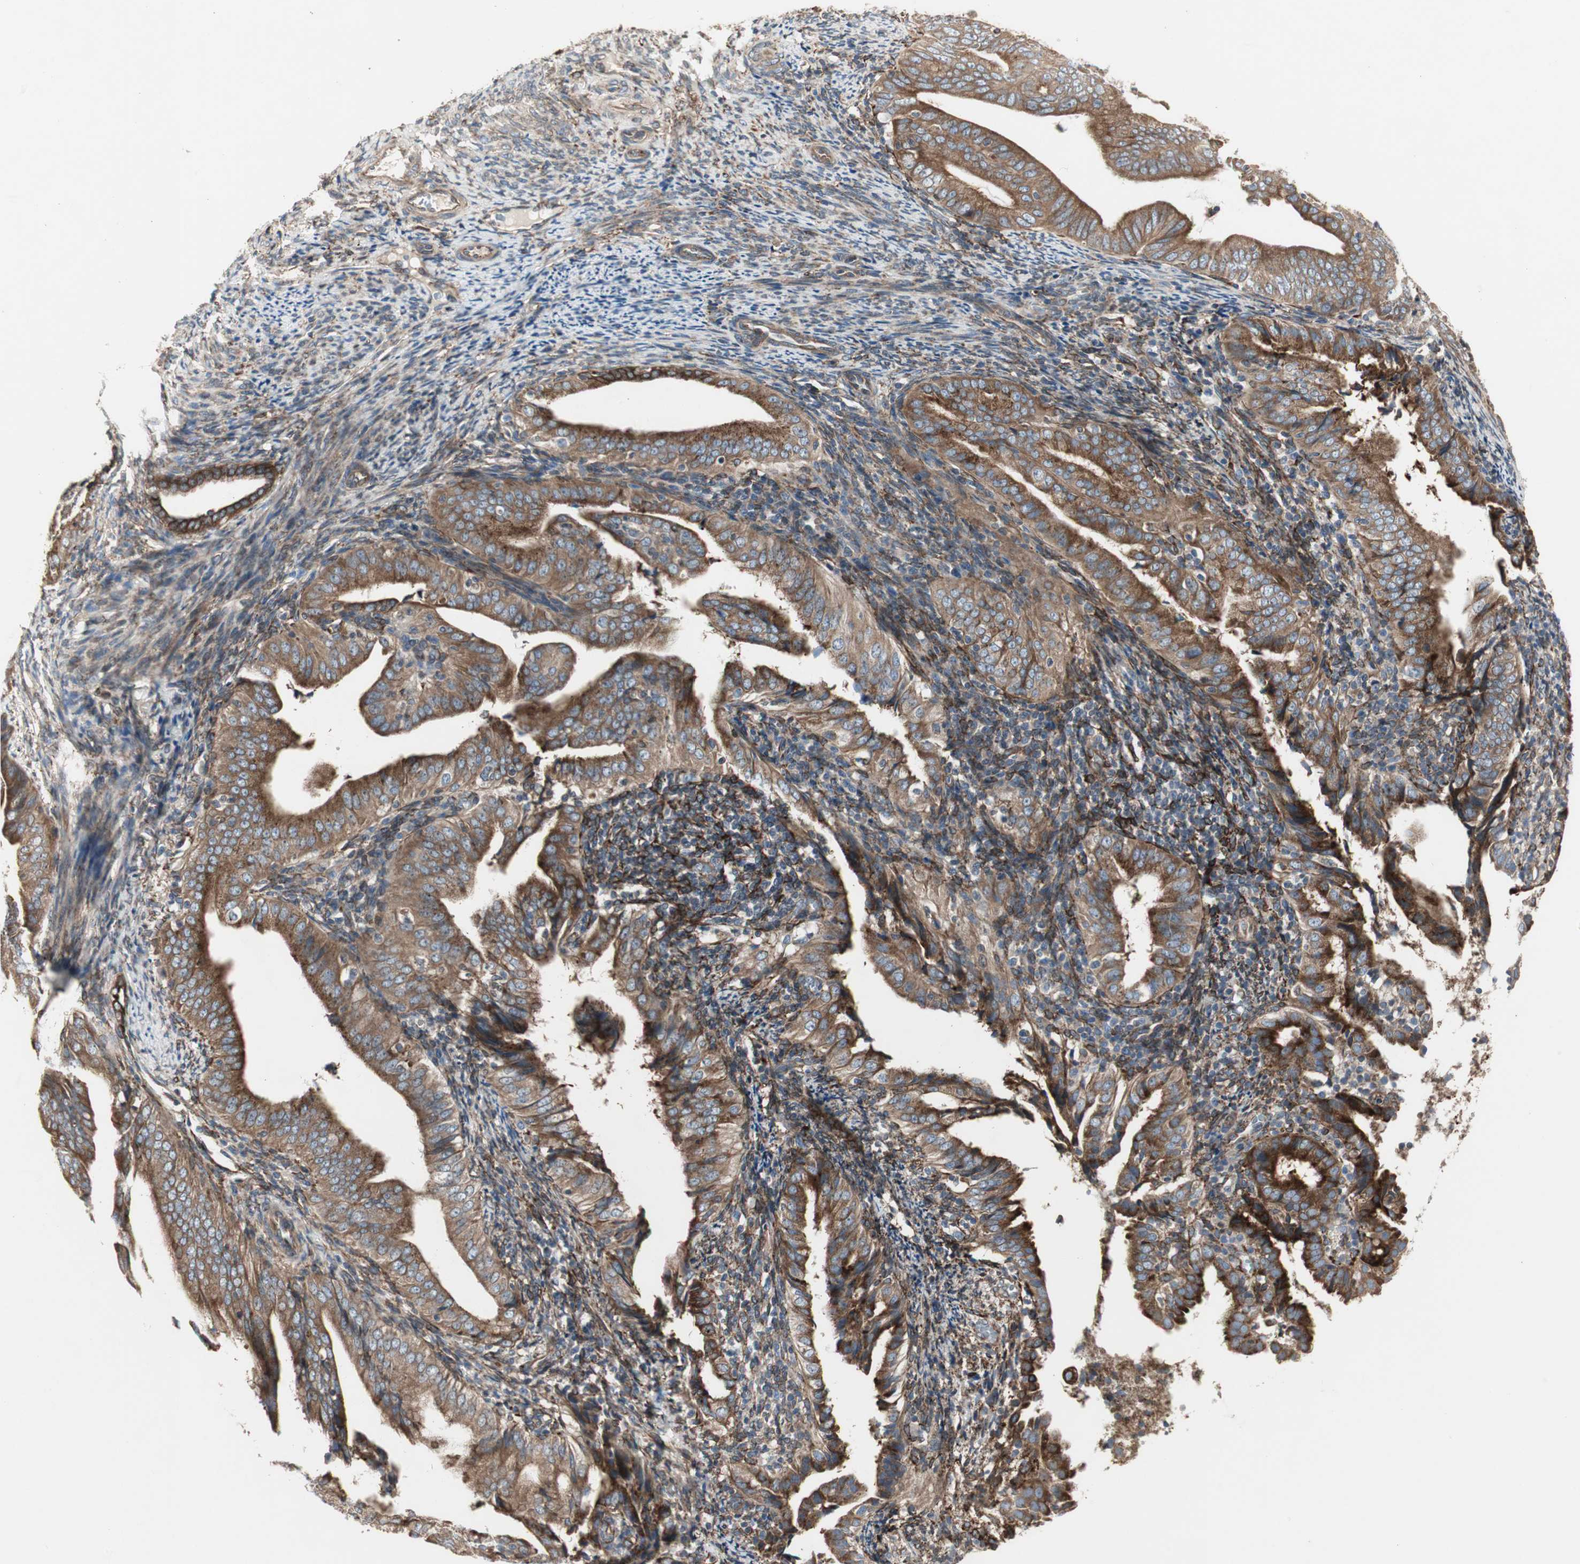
{"staining": {"intensity": "moderate", "quantity": ">75%", "location": "cytoplasmic/membranous"}, "tissue": "endometrial cancer", "cell_type": "Tumor cells", "image_type": "cancer", "snomed": [{"axis": "morphology", "description": "Adenocarcinoma, NOS"}, {"axis": "topography", "description": "Endometrium"}], "caption": "Tumor cells exhibit medium levels of moderate cytoplasmic/membranous staining in about >75% of cells in human endometrial cancer.", "gene": "H6PD", "patient": {"sex": "female", "age": 58}}